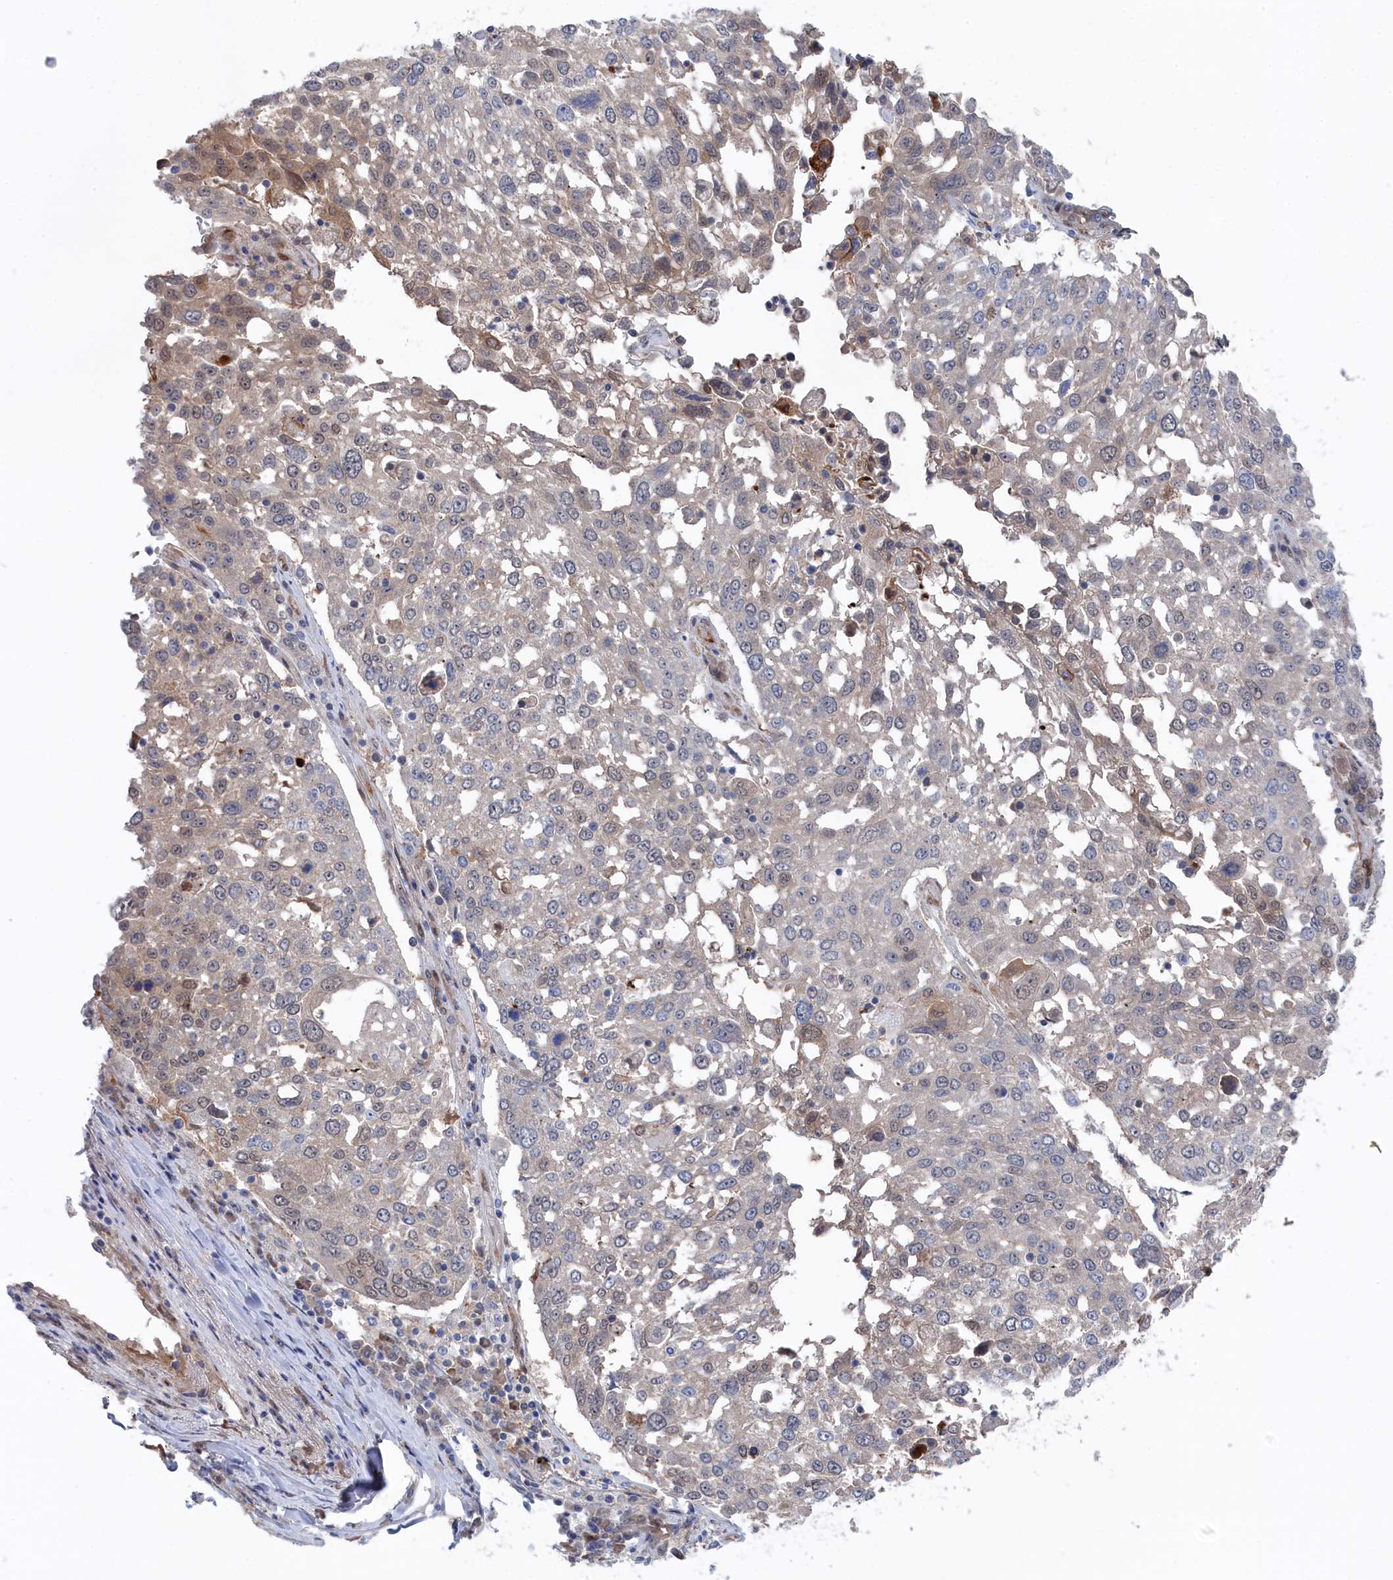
{"staining": {"intensity": "weak", "quantity": "<25%", "location": "cytoplasmic/membranous"}, "tissue": "lung cancer", "cell_type": "Tumor cells", "image_type": "cancer", "snomed": [{"axis": "morphology", "description": "Squamous cell carcinoma, NOS"}, {"axis": "topography", "description": "Lung"}], "caption": "Lung squamous cell carcinoma stained for a protein using IHC shows no staining tumor cells.", "gene": "IRGQ", "patient": {"sex": "male", "age": 65}}